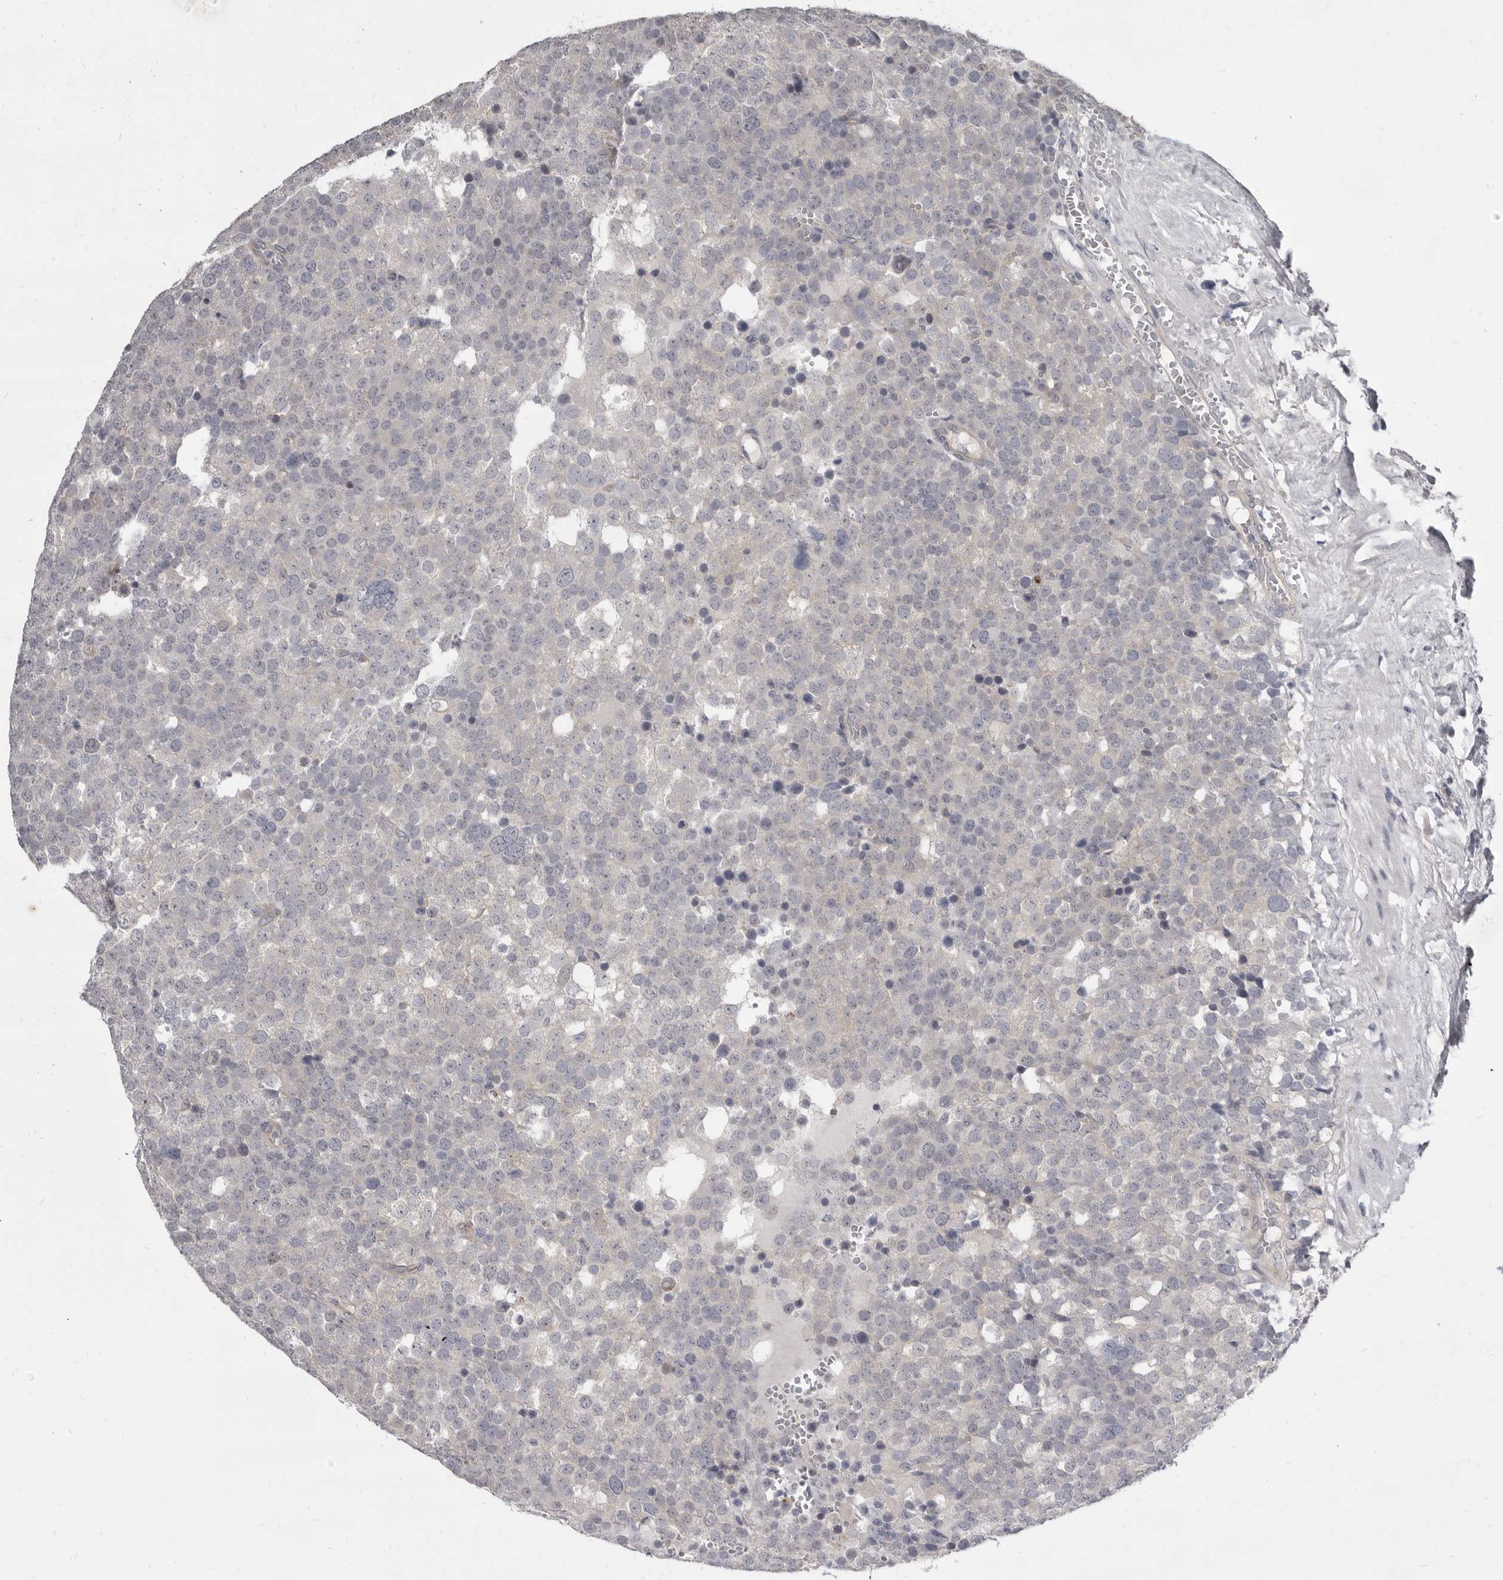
{"staining": {"intensity": "negative", "quantity": "none", "location": "none"}, "tissue": "testis cancer", "cell_type": "Tumor cells", "image_type": "cancer", "snomed": [{"axis": "morphology", "description": "Seminoma, NOS"}, {"axis": "topography", "description": "Testis"}], "caption": "This is an IHC micrograph of testis seminoma. There is no staining in tumor cells.", "gene": "GSK3B", "patient": {"sex": "male", "age": 71}}